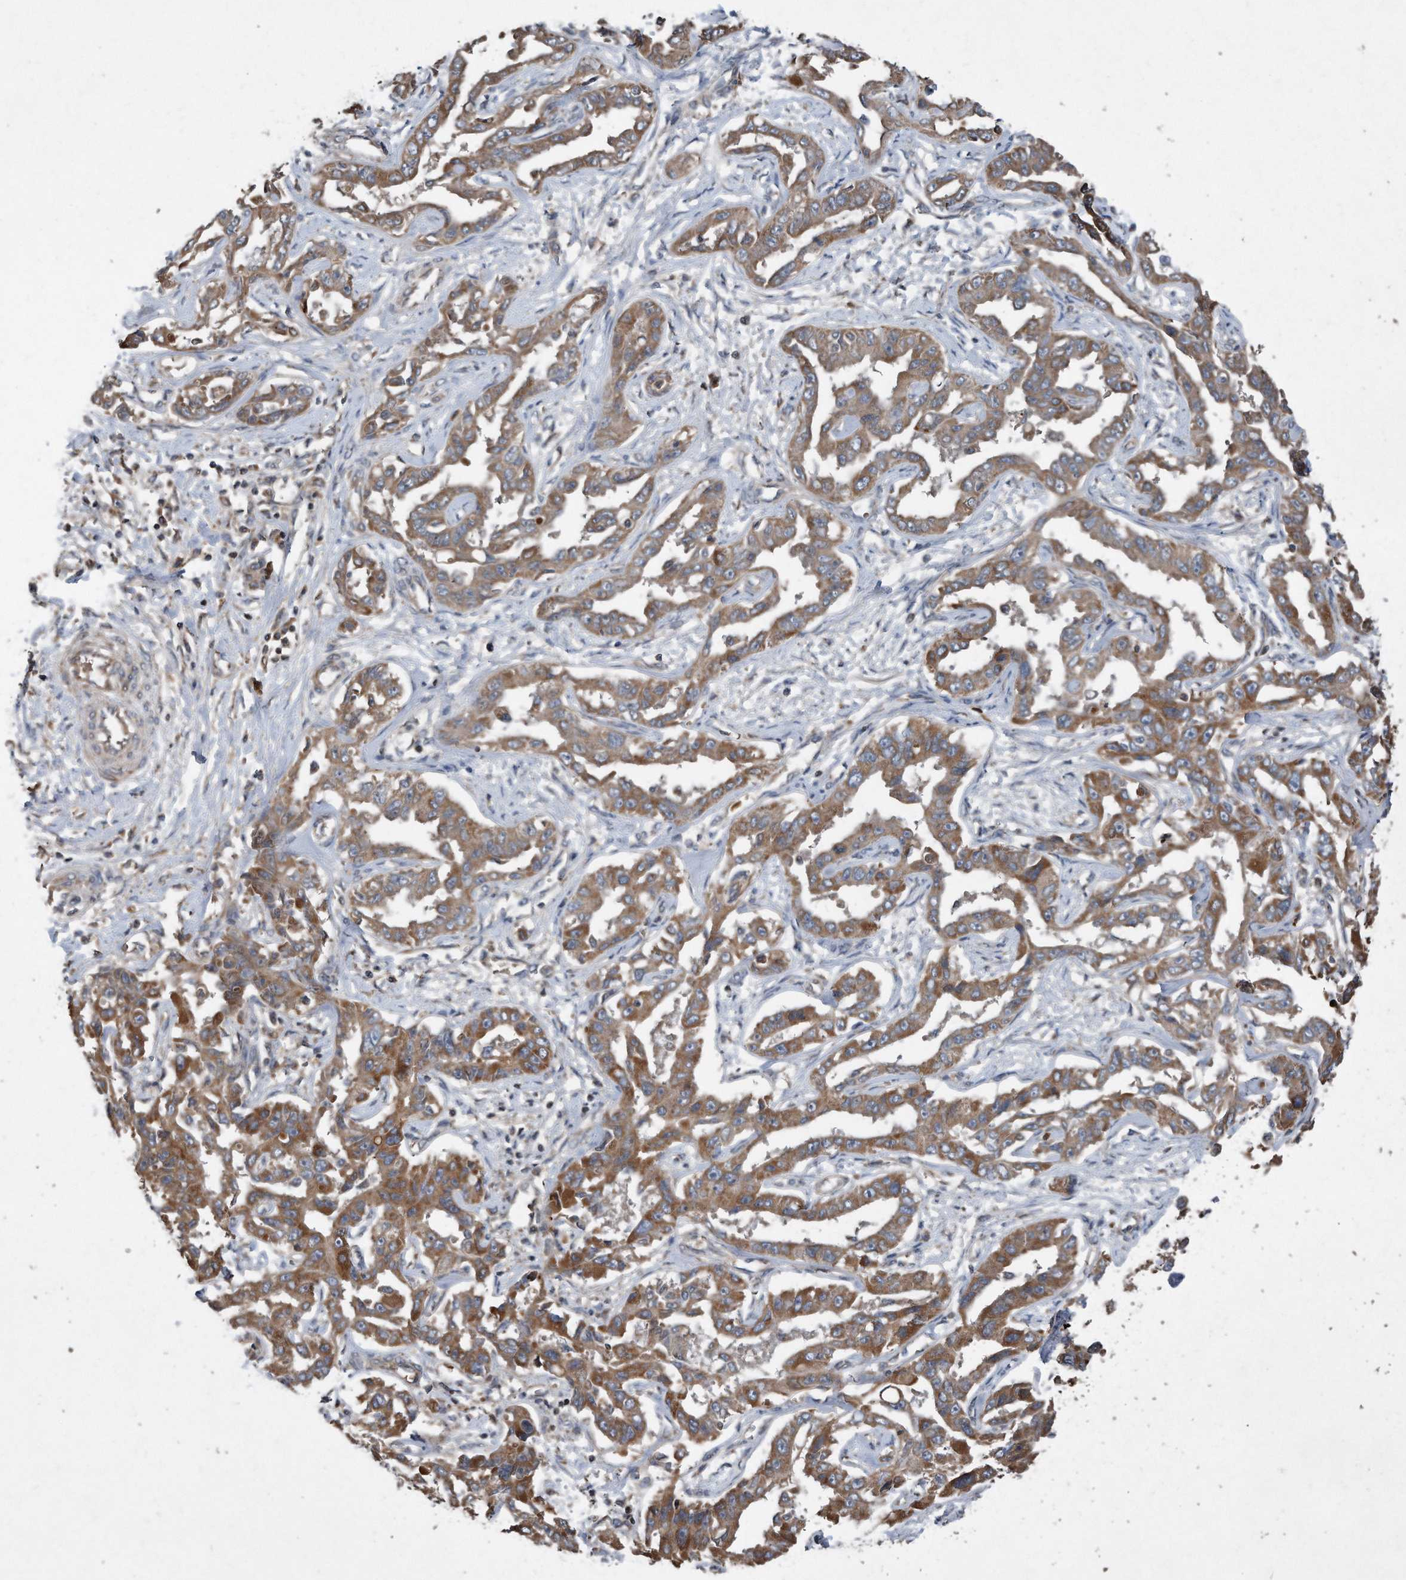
{"staining": {"intensity": "moderate", "quantity": ">75%", "location": "cytoplasmic/membranous"}, "tissue": "liver cancer", "cell_type": "Tumor cells", "image_type": "cancer", "snomed": [{"axis": "morphology", "description": "Cholangiocarcinoma"}, {"axis": "topography", "description": "Liver"}], "caption": "Immunohistochemical staining of liver cancer reveals moderate cytoplasmic/membranous protein staining in about >75% of tumor cells.", "gene": "SDHA", "patient": {"sex": "male", "age": 59}}